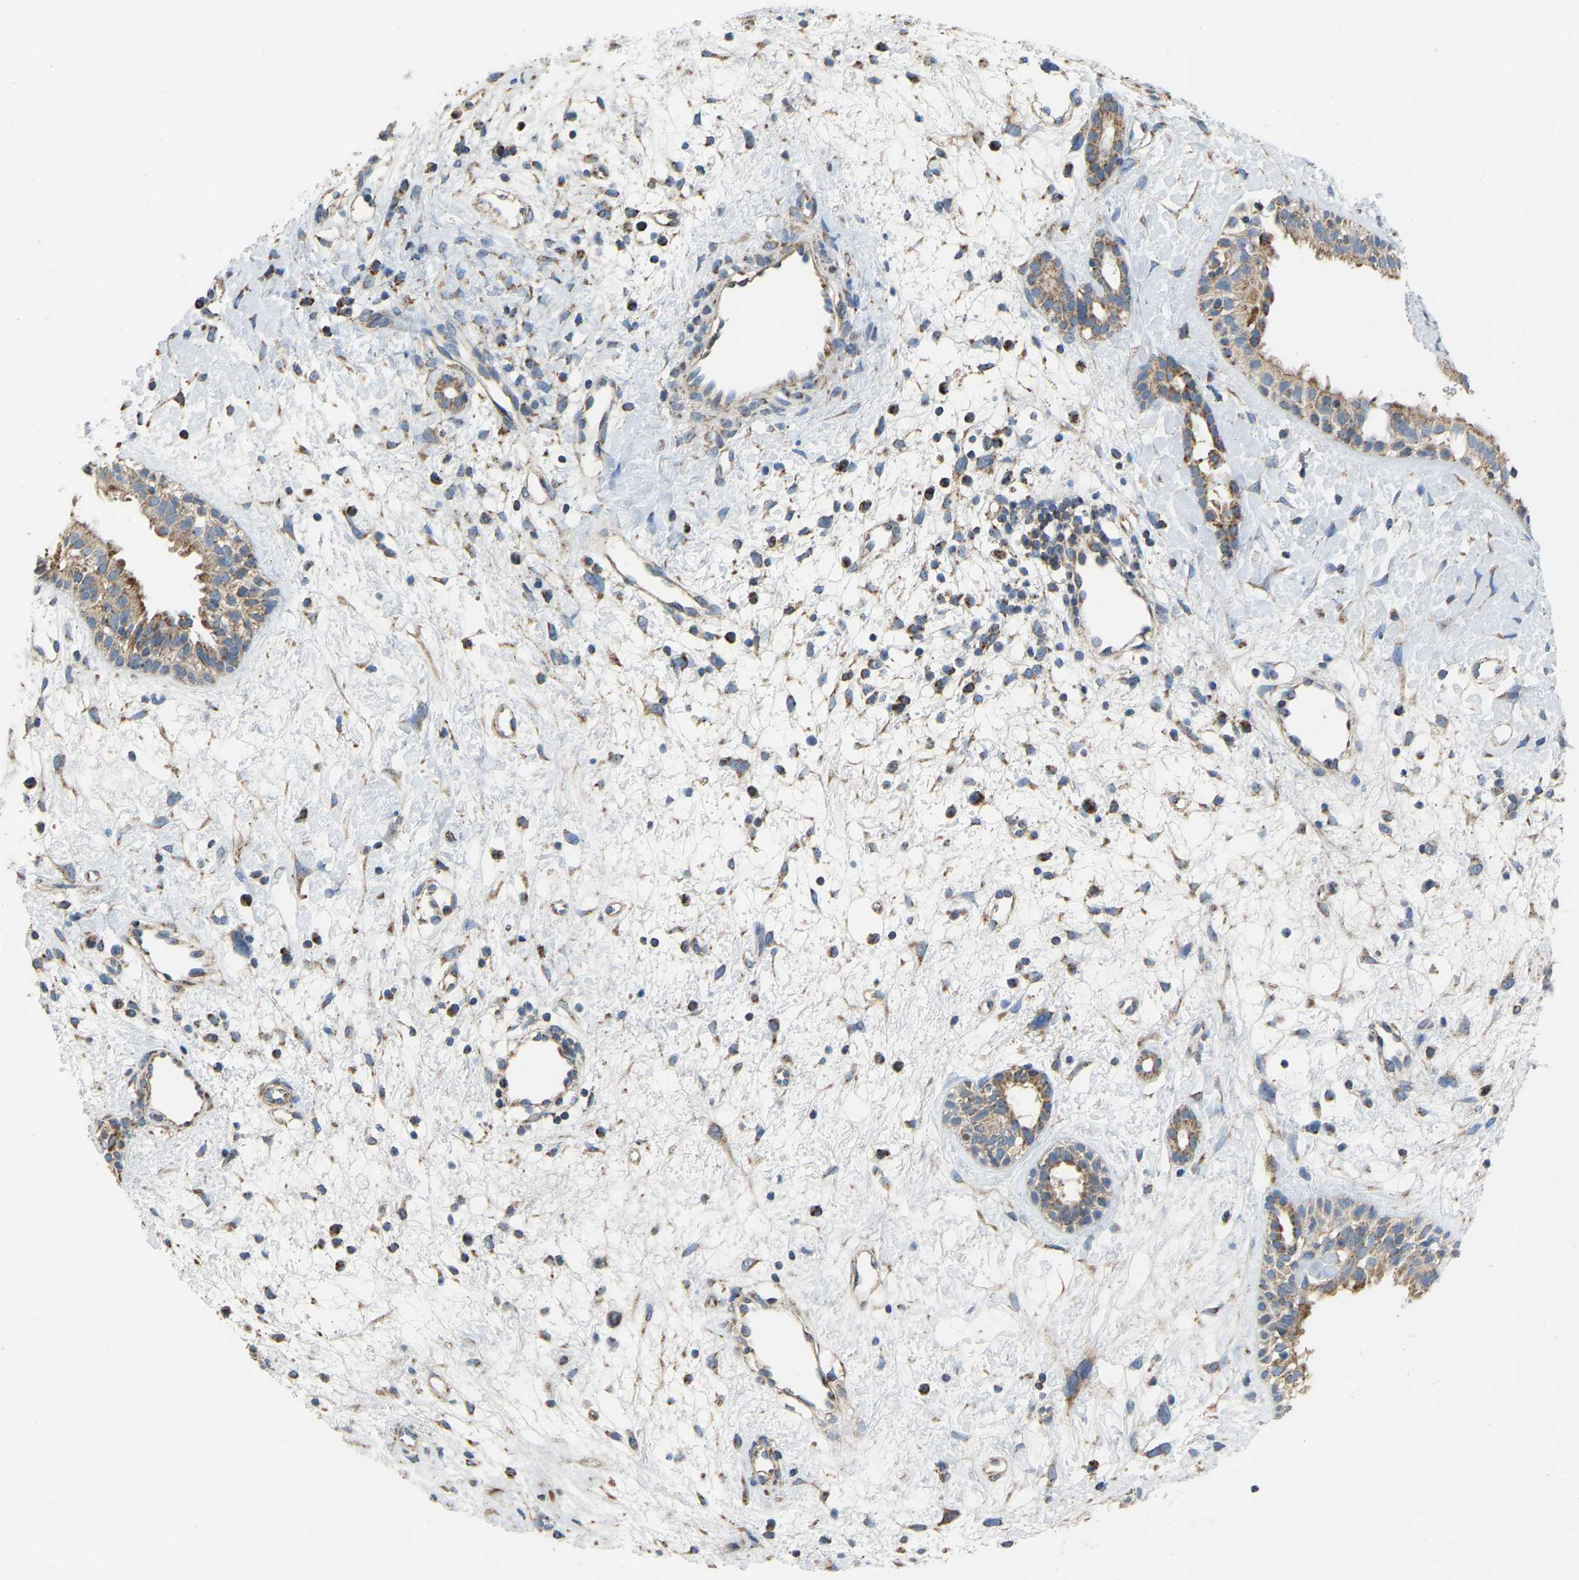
{"staining": {"intensity": "moderate", "quantity": ">75%", "location": "cytoplasmic/membranous"}, "tissue": "nasopharynx", "cell_type": "Respiratory epithelial cells", "image_type": "normal", "snomed": [{"axis": "morphology", "description": "Normal tissue, NOS"}, {"axis": "topography", "description": "Nasopharynx"}], "caption": "Unremarkable nasopharynx reveals moderate cytoplasmic/membranous staining in about >75% of respiratory epithelial cells, visualized by immunohistochemistry.", "gene": "CBLB", "patient": {"sex": "male", "age": 22}}